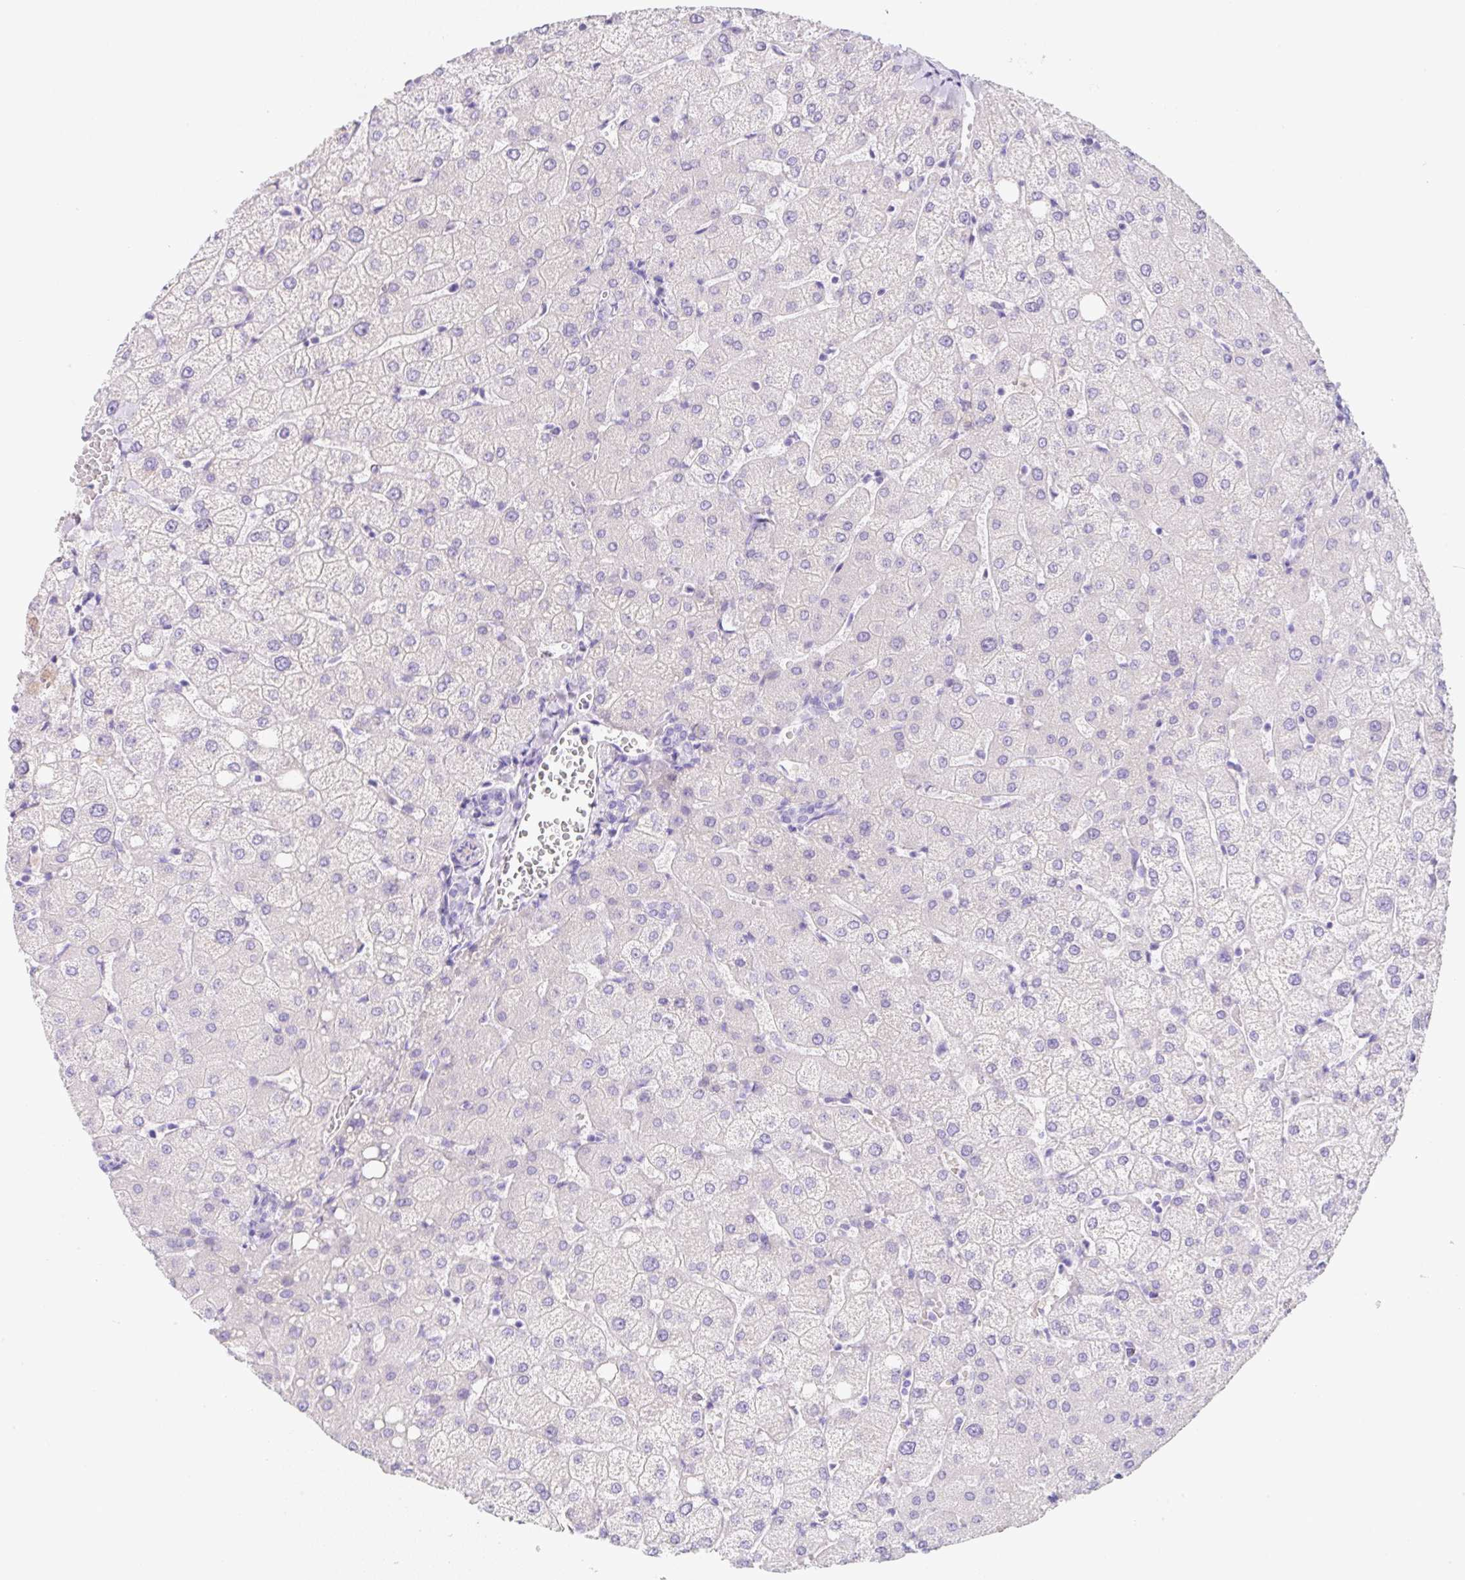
{"staining": {"intensity": "negative", "quantity": "none", "location": "none"}, "tissue": "liver", "cell_type": "Cholangiocytes", "image_type": "normal", "snomed": [{"axis": "morphology", "description": "Normal tissue, NOS"}, {"axis": "topography", "description": "Liver"}], "caption": "Immunohistochemical staining of benign human liver displays no significant expression in cholangiocytes. (DAB (3,3'-diaminobenzidine) IHC, high magnification).", "gene": "KLK8", "patient": {"sex": "female", "age": 54}}